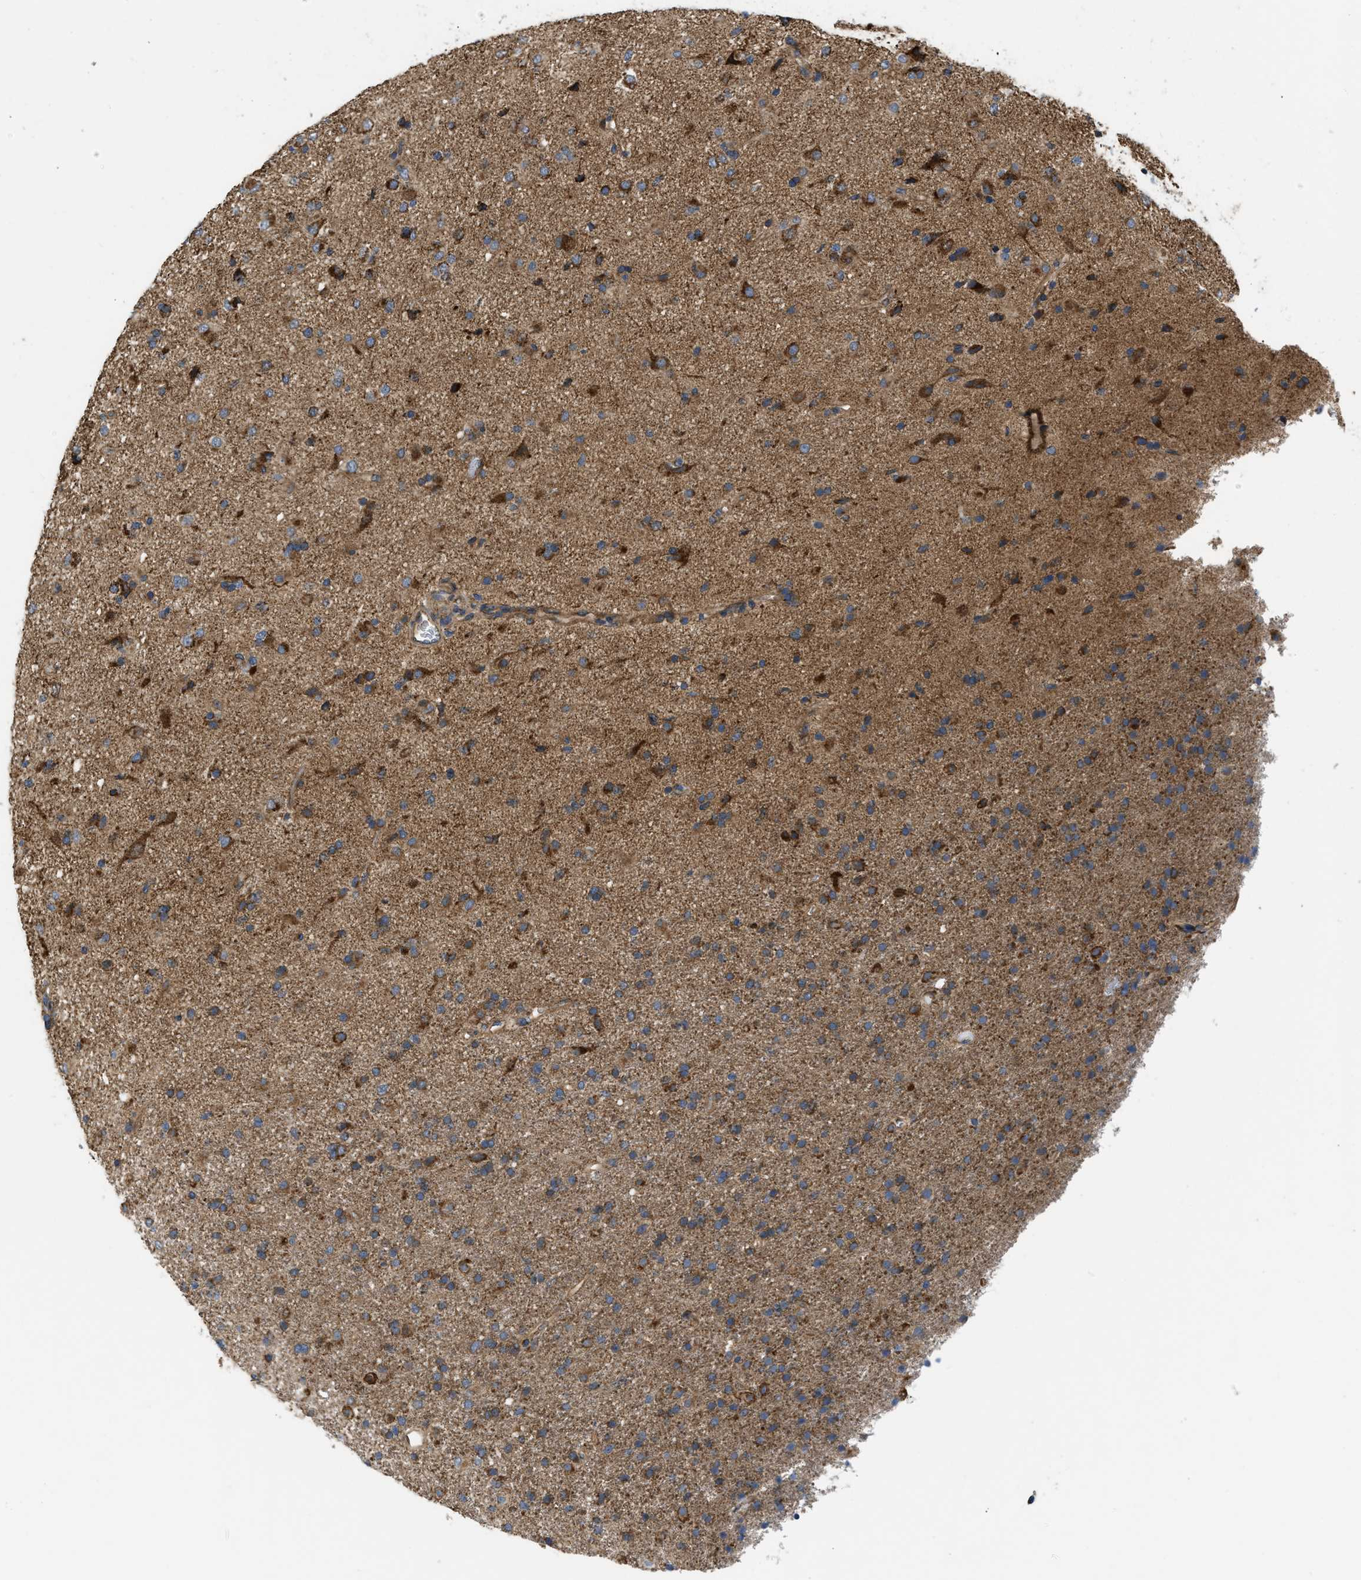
{"staining": {"intensity": "strong", "quantity": ">75%", "location": "cytoplasmic/membranous"}, "tissue": "glioma", "cell_type": "Tumor cells", "image_type": "cancer", "snomed": [{"axis": "morphology", "description": "Glioma, malignant, Low grade"}, {"axis": "topography", "description": "Brain"}], "caption": "Tumor cells show strong cytoplasmic/membranous staining in approximately >75% of cells in malignant glioma (low-grade). Immunohistochemistry (ihc) stains the protein in brown and the nuclei are stained blue.", "gene": "OPTN", "patient": {"sex": "male", "age": 65}}